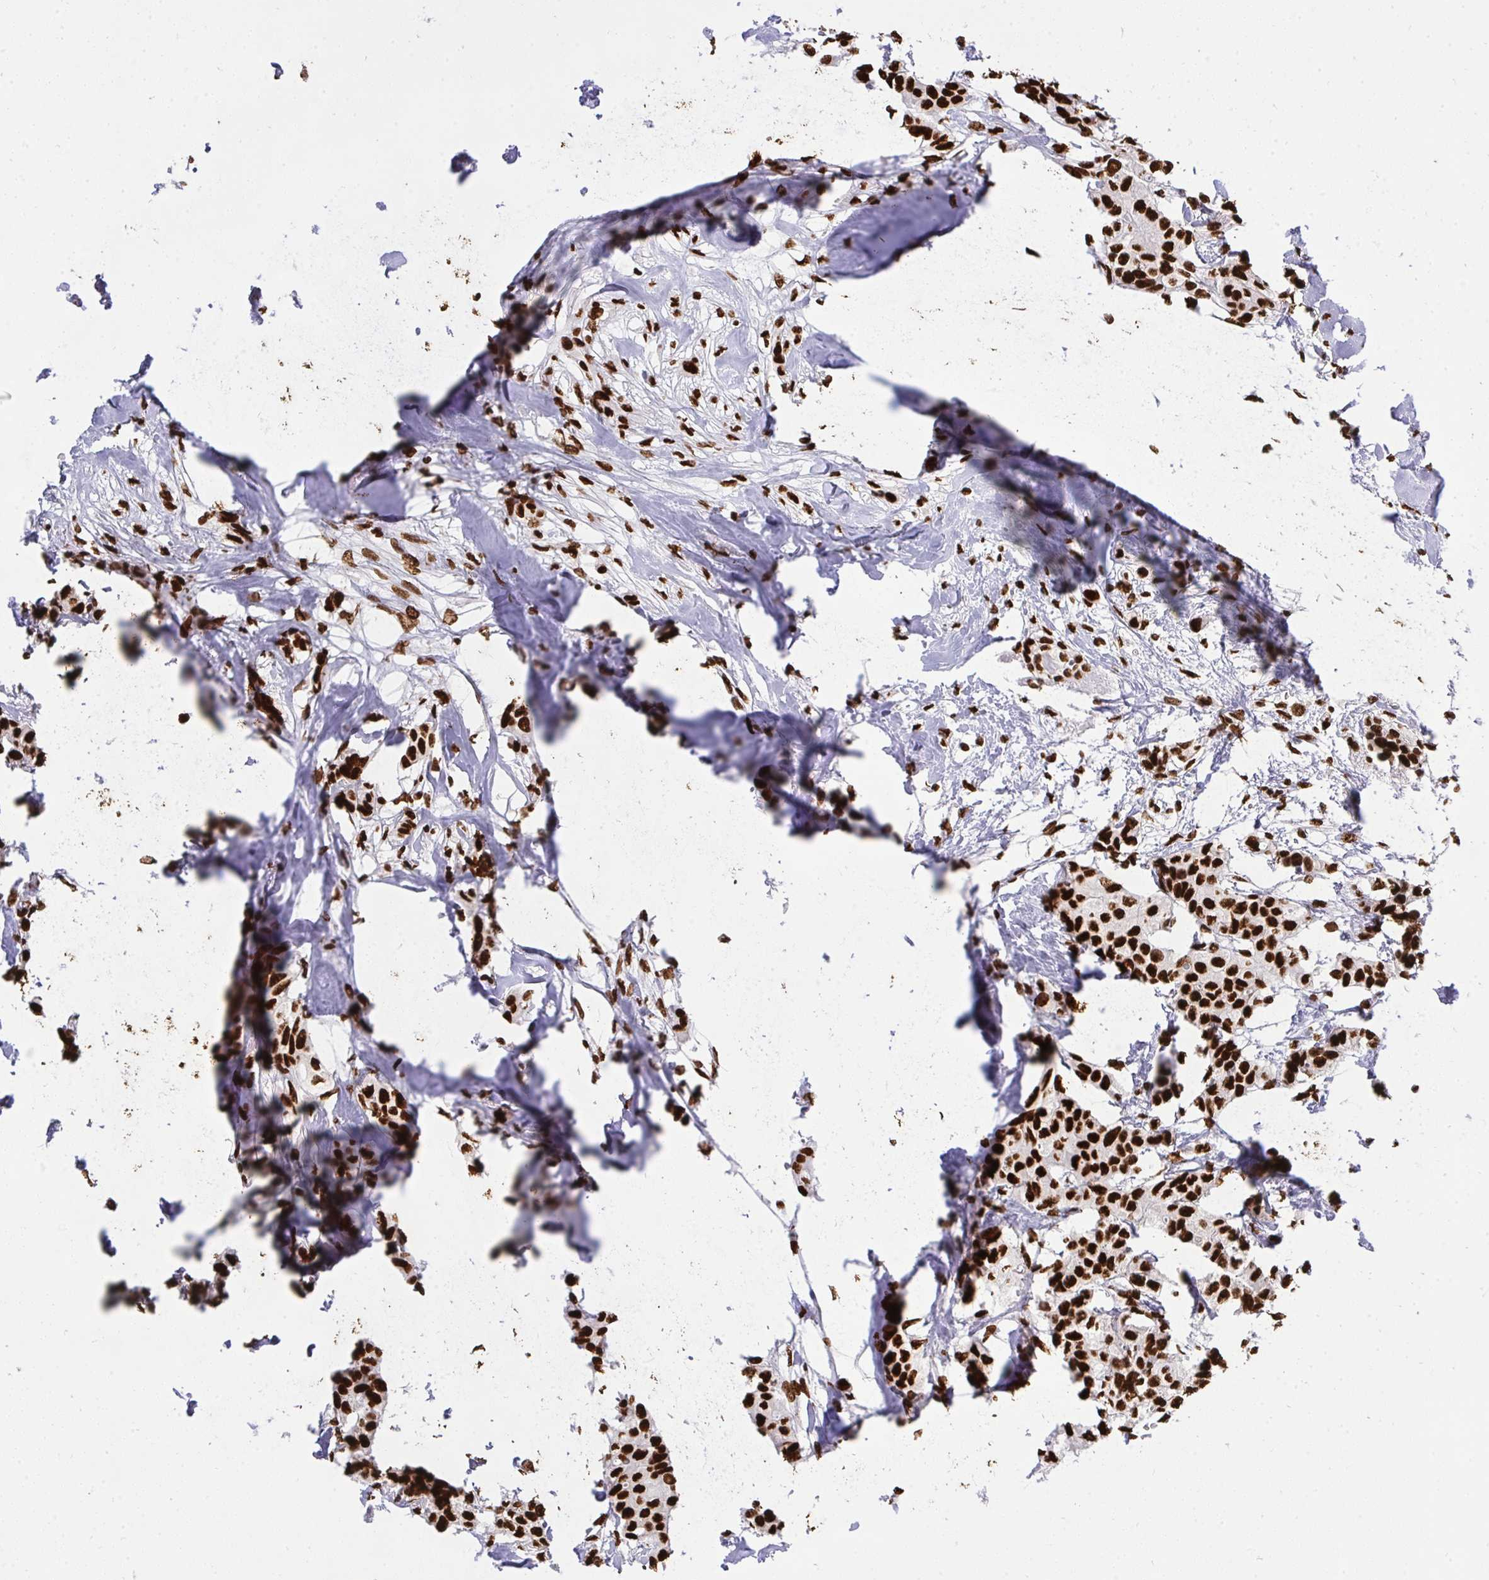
{"staining": {"intensity": "strong", "quantity": ">75%", "location": "nuclear"}, "tissue": "breast cancer", "cell_type": "Tumor cells", "image_type": "cancer", "snomed": [{"axis": "morphology", "description": "Duct carcinoma"}, {"axis": "topography", "description": "Breast"}], "caption": "Brown immunohistochemical staining in breast cancer (infiltrating ductal carcinoma) reveals strong nuclear expression in about >75% of tumor cells.", "gene": "HNRNPL", "patient": {"sex": "female", "age": 62}}